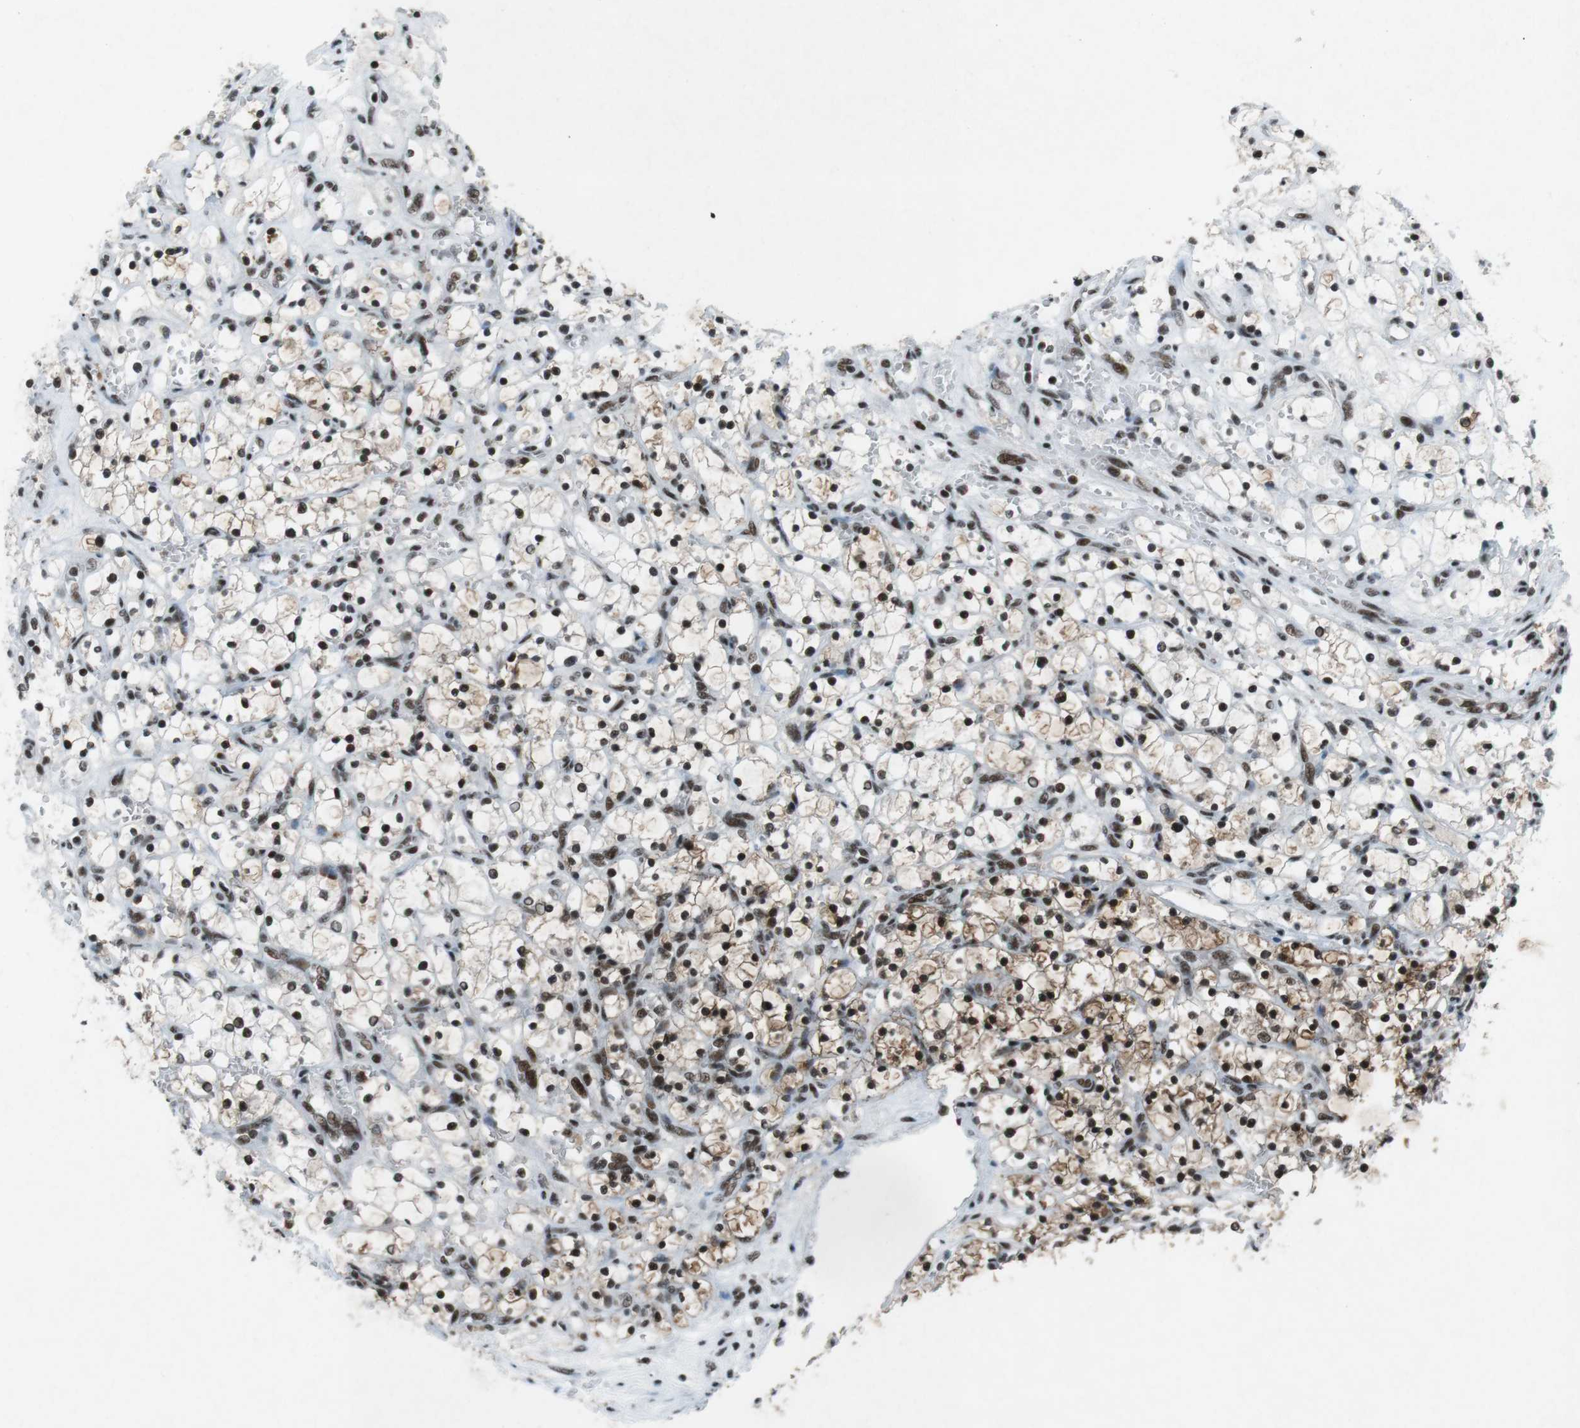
{"staining": {"intensity": "strong", "quantity": ">75%", "location": "cytoplasmic/membranous,nuclear"}, "tissue": "renal cancer", "cell_type": "Tumor cells", "image_type": "cancer", "snomed": [{"axis": "morphology", "description": "Adenocarcinoma, NOS"}, {"axis": "topography", "description": "Kidney"}], "caption": "Immunohistochemical staining of human adenocarcinoma (renal) reveals high levels of strong cytoplasmic/membranous and nuclear protein positivity in approximately >75% of tumor cells.", "gene": "TAF1", "patient": {"sex": "female", "age": 69}}